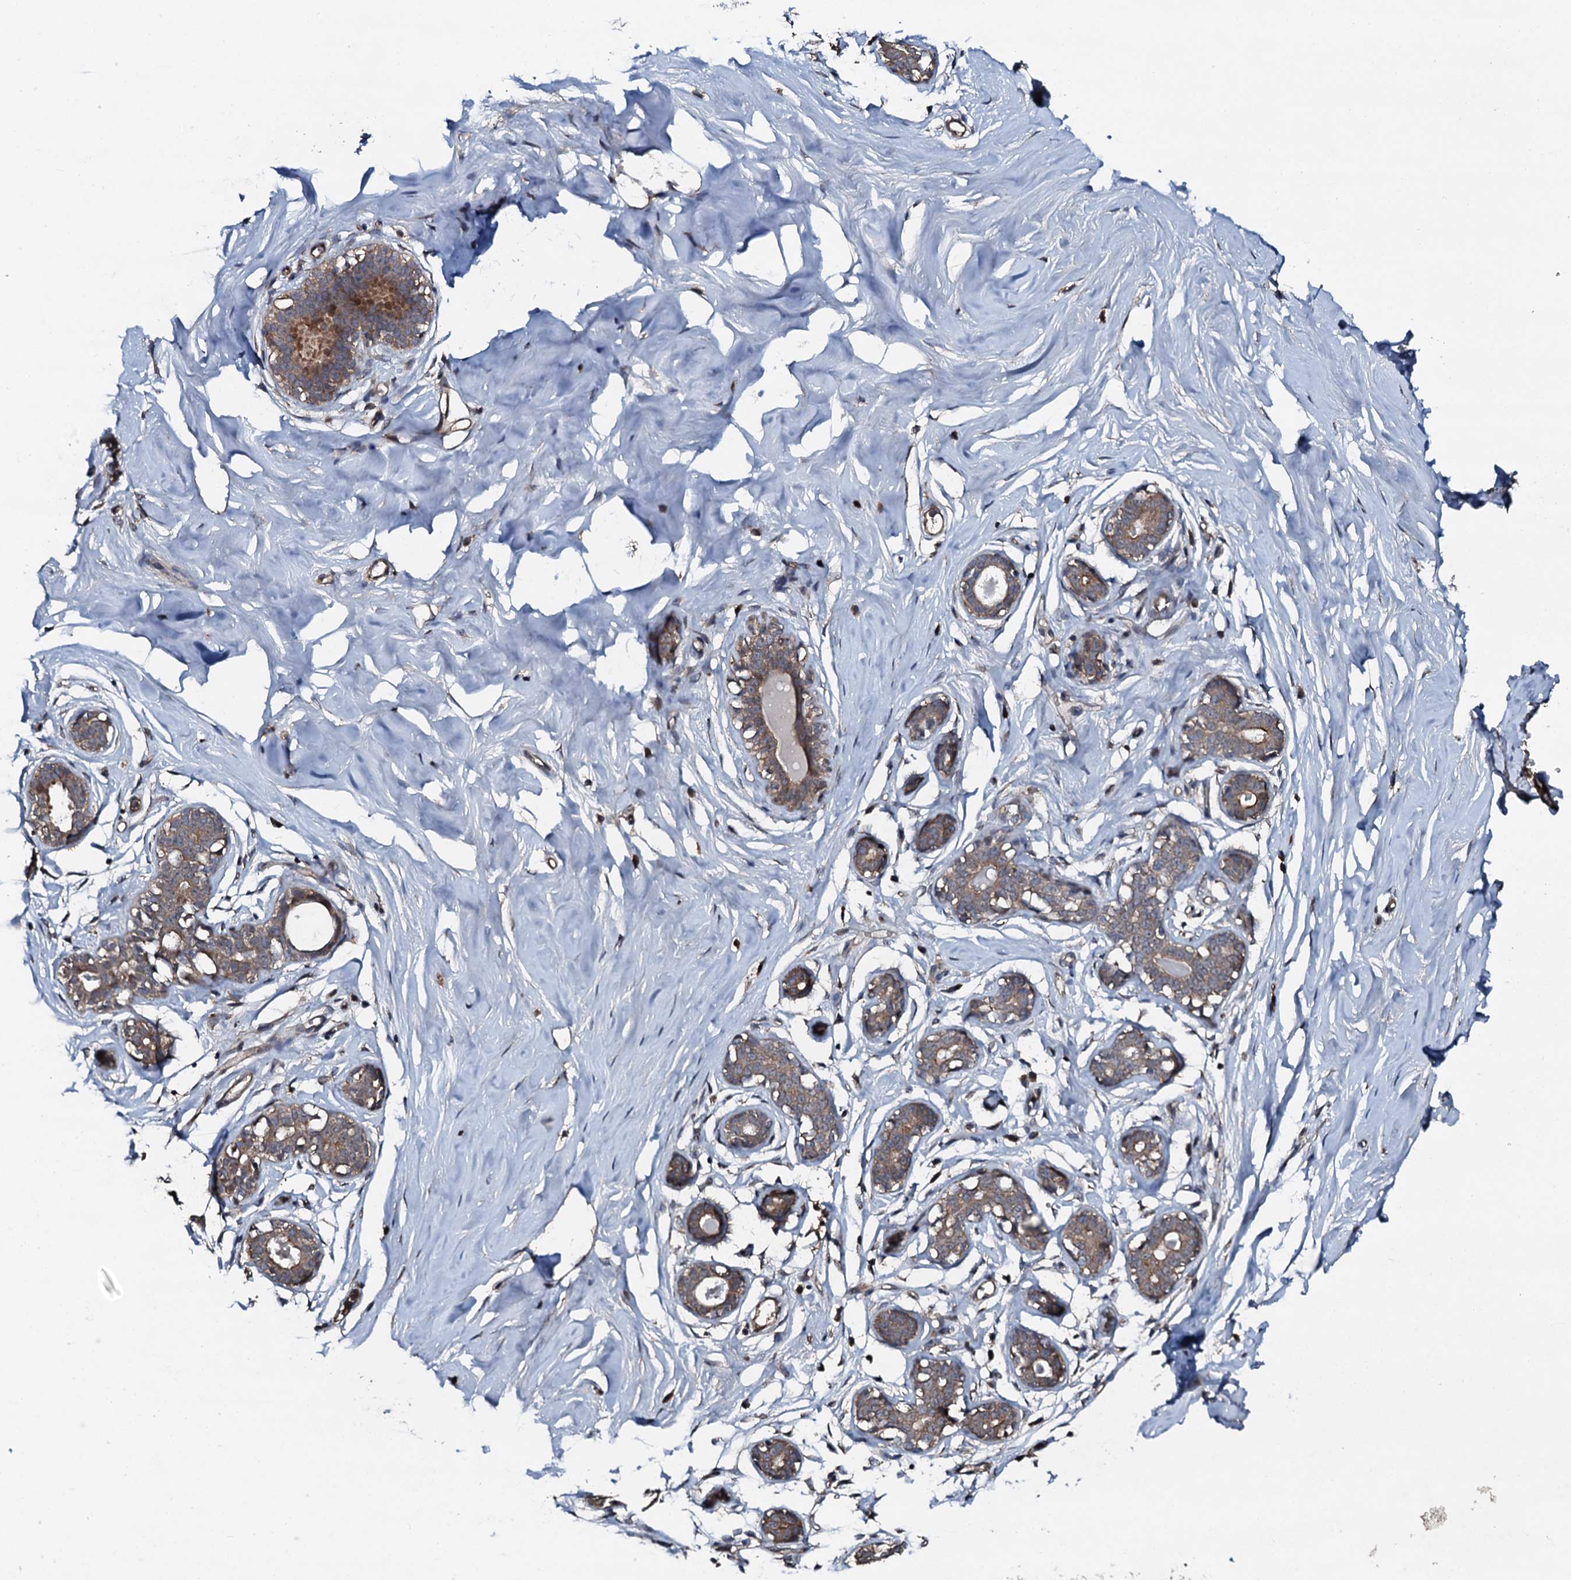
{"staining": {"intensity": "negative", "quantity": "none", "location": "none"}, "tissue": "breast", "cell_type": "Adipocytes", "image_type": "normal", "snomed": [{"axis": "morphology", "description": "Normal tissue, NOS"}, {"axis": "morphology", "description": "Adenoma, NOS"}, {"axis": "topography", "description": "Breast"}], "caption": "Breast was stained to show a protein in brown. There is no significant expression in adipocytes. The staining is performed using DAB (3,3'-diaminobenzidine) brown chromogen with nuclei counter-stained in using hematoxylin.", "gene": "FLYWCH1", "patient": {"sex": "female", "age": 23}}